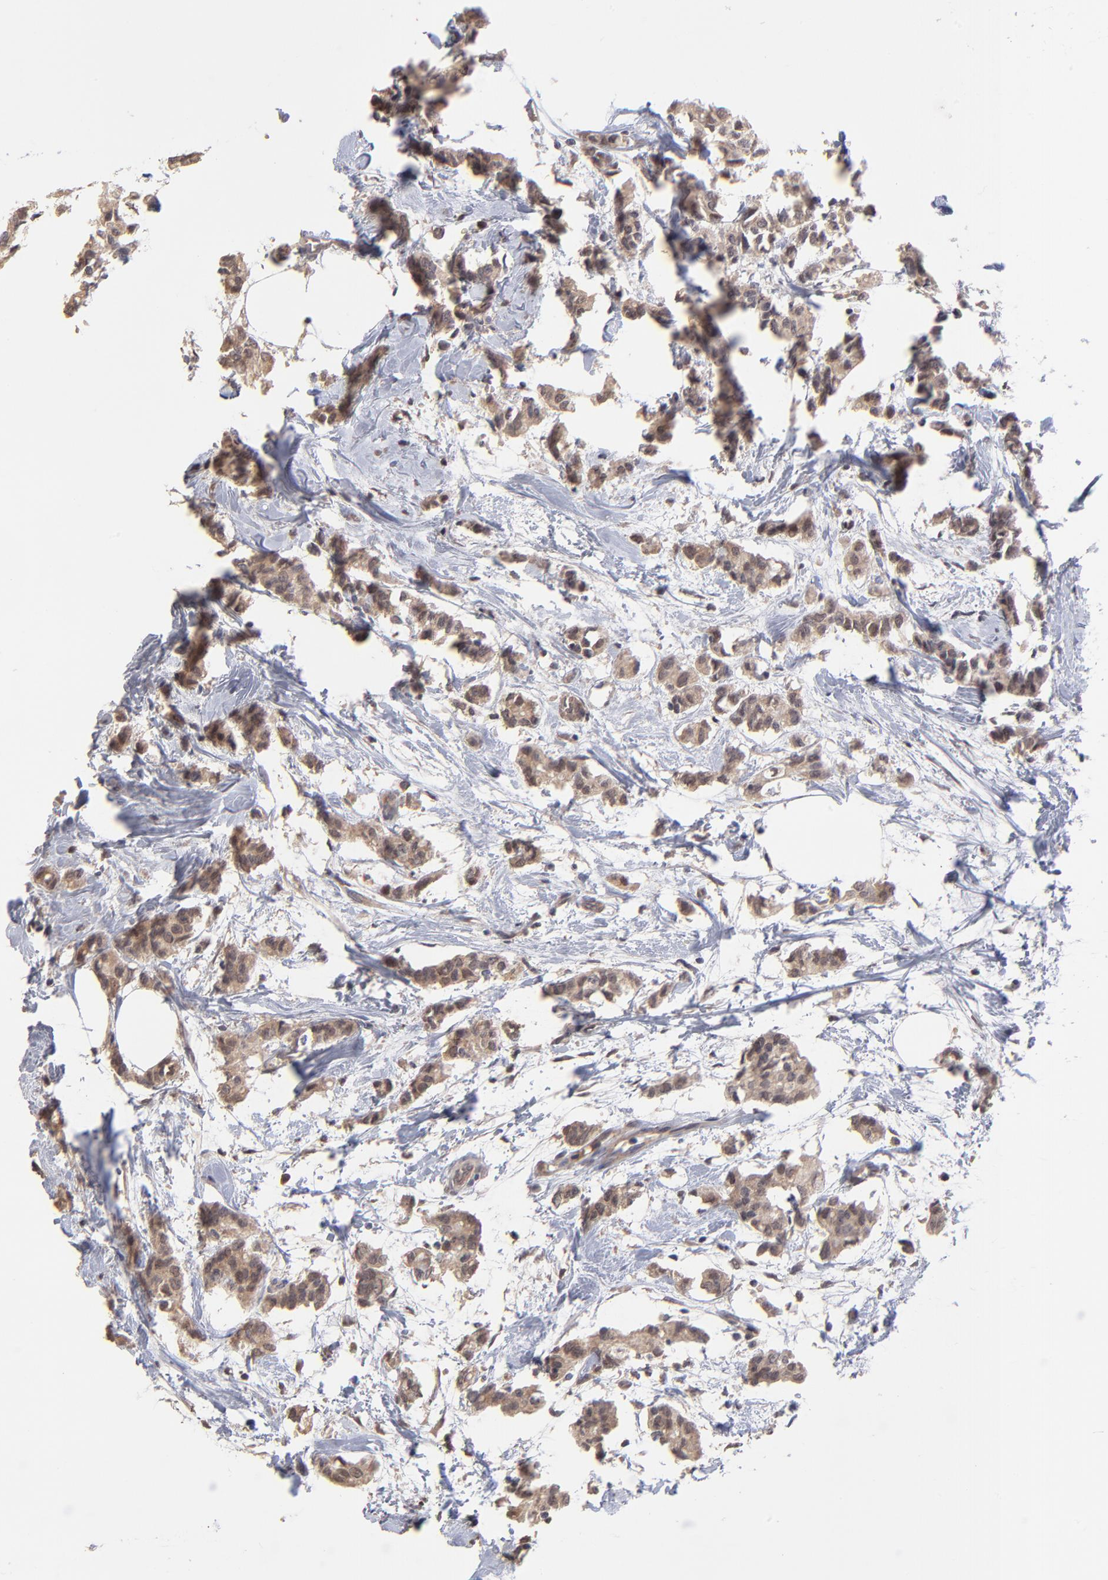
{"staining": {"intensity": "weak", "quantity": ">75%", "location": "cytoplasmic/membranous"}, "tissue": "breast cancer", "cell_type": "Tumor cells", "image_type": "cancer", "snomed": [{"axis": "morphology", "description": "Duct carcinoma"}, {"axis": "topography", "description": "Breast"}], "caption": "A histopathology image of human breast cancer (infiltrating ductal carcinoma) stained for a protein reveals weak cytoplasmic/membranous brown staining in tumor cells.", "gene": "CHL1", "patient": {"sex": "female", "age": 84}}